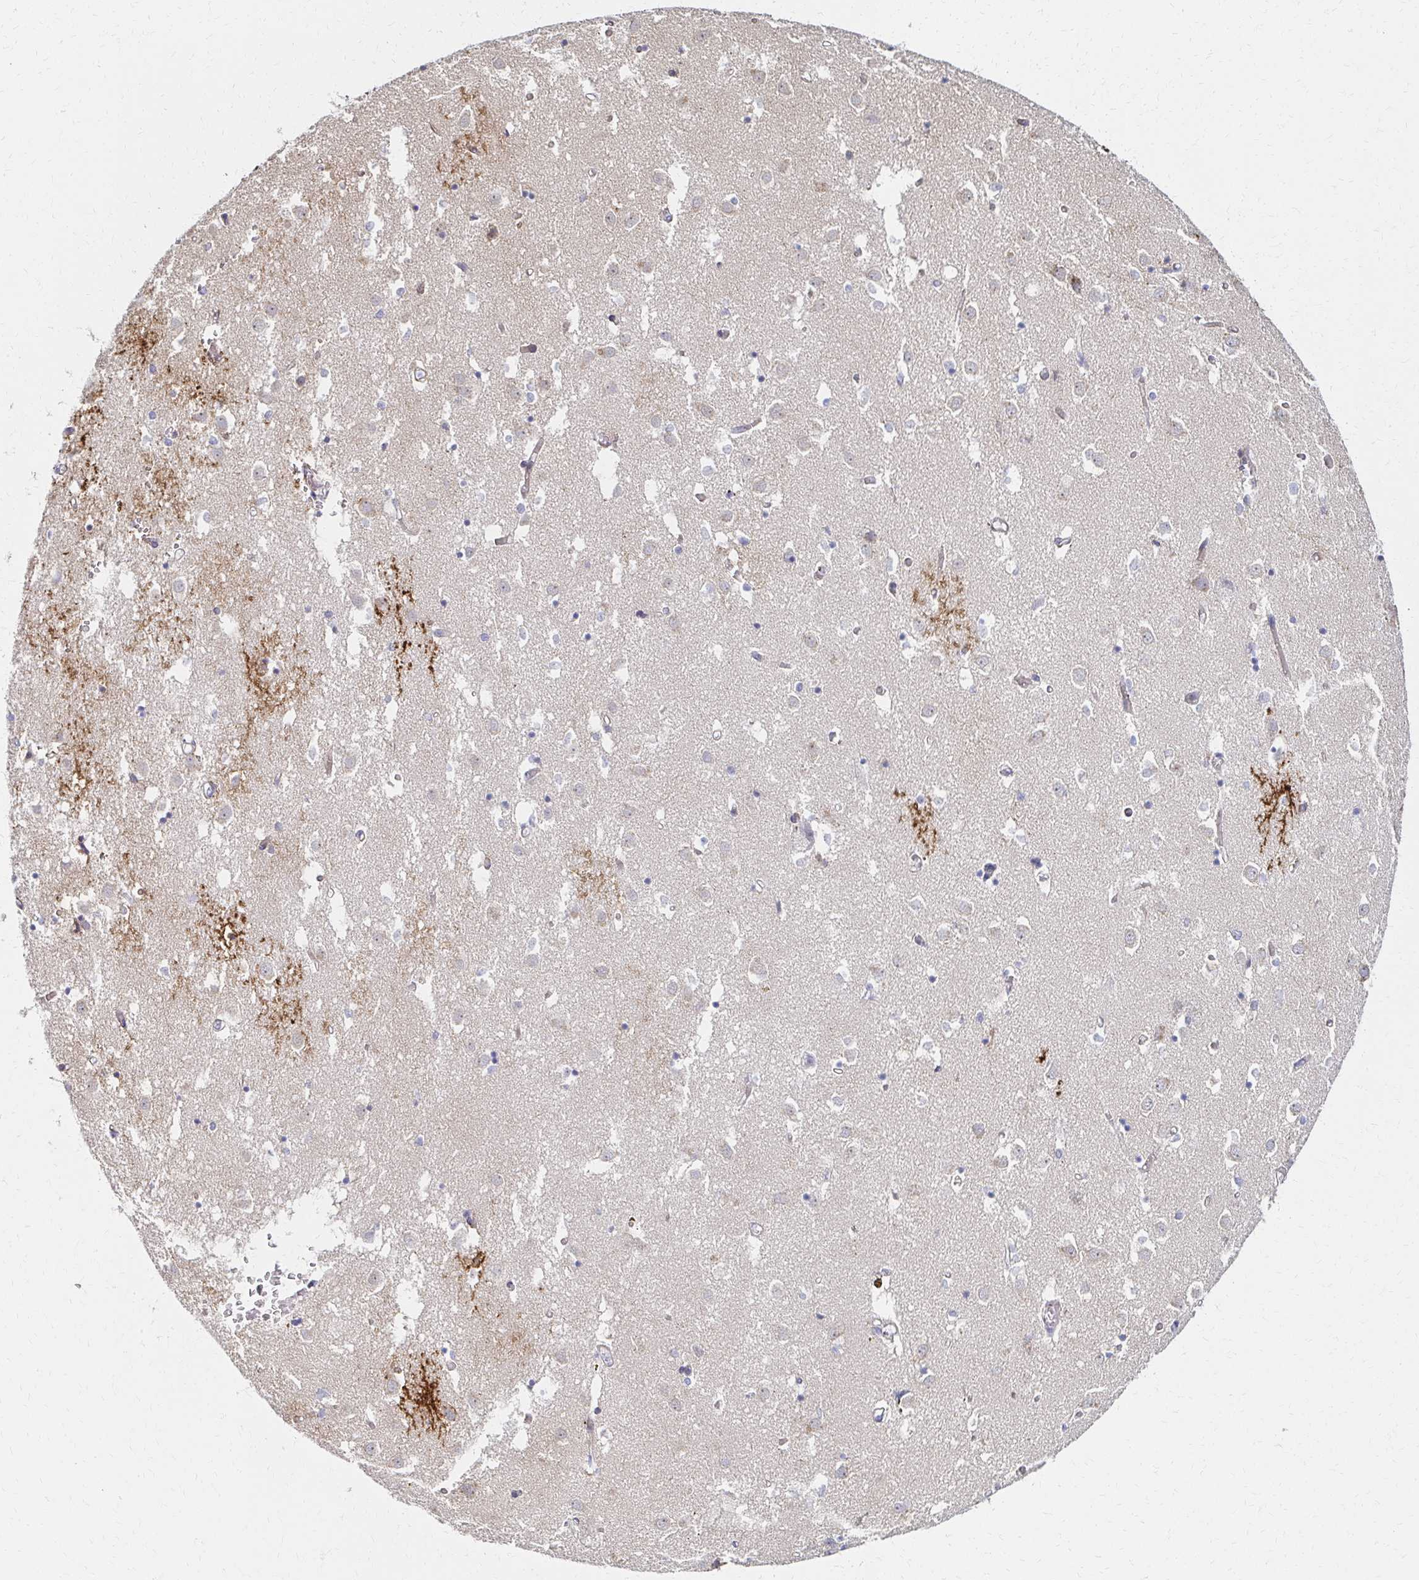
{"staining": {"intensity": "strong", "quantity": "<25%", "location": "cytoplasmic/membranous"}, "tissue": "caudate", "cell_type": "Glial cells", "image_type": "normal", "snomed": [{"axis": "morphology", "description": "Normal tissue, NOS"}, {"axis": "topography", "description": "Lateral ventricle wall"}], "caption": "Caudate stained with immunohistochemistry (IHC) demonstrates strong cytoplasmic/membranous expression in approximately <25% of glial cells.", "gene": "MAN1A1", "patient": {"sex": "male", "age": 70}}